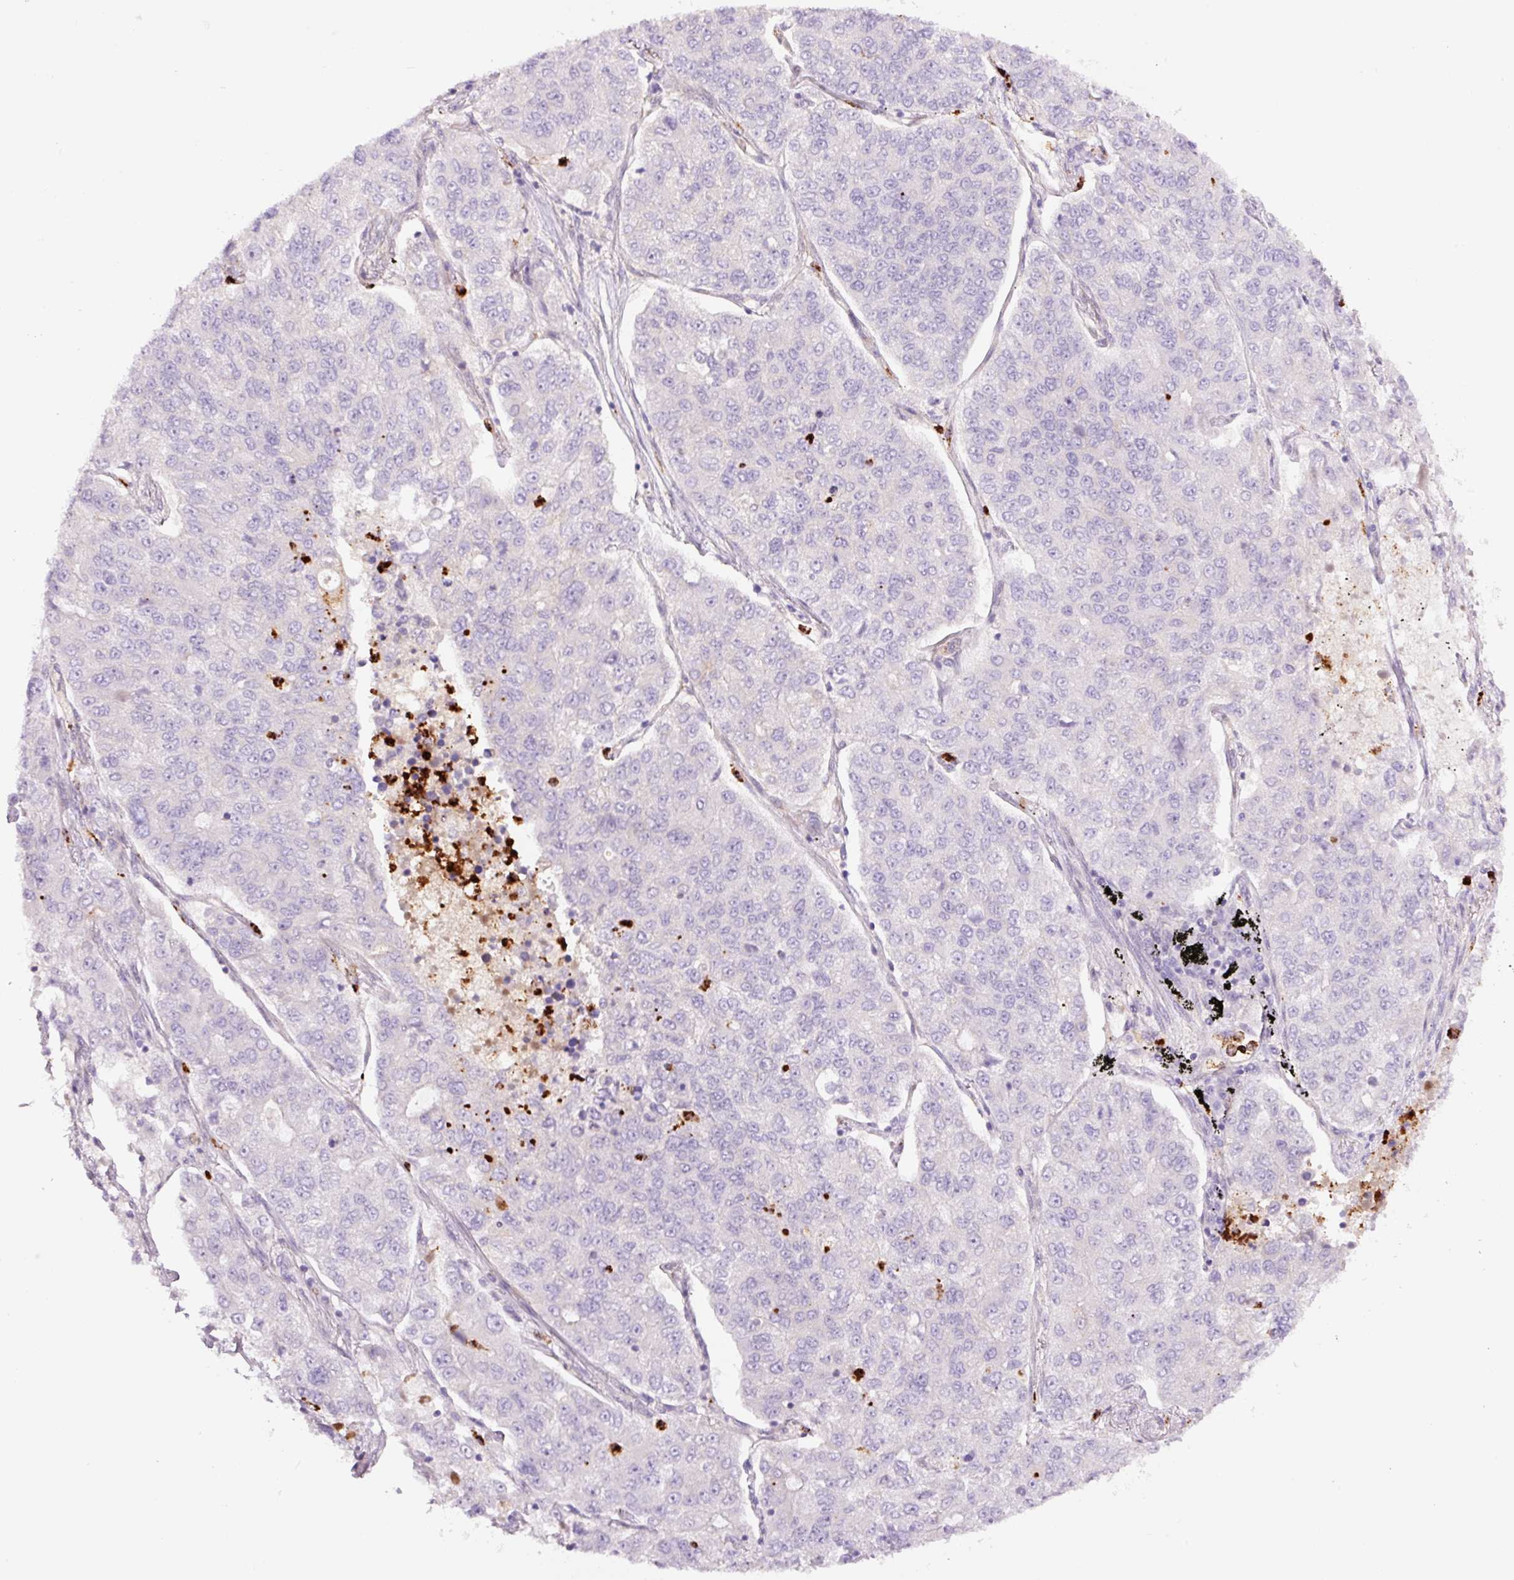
{"staining": {"intensity": "negative", "quantity": "none", "location": "none"}, "tissue": "lung cancer", "cell_type": "Tumor cells", "image_type": "cancer", "snomed": [{"axis": "morphology", "description": "Adenocarcinoma, NOS"}, {"axis": "topography", "description": "Lung"}], "caption": "Immunohistochemistry (IHC) histopathology image of lung adenocarcinoma stained for a protein (brown), which exhibits no staining in tumor cells.", "gene": "SH2D6", "patient": {"sex": "male", "age": 49}}